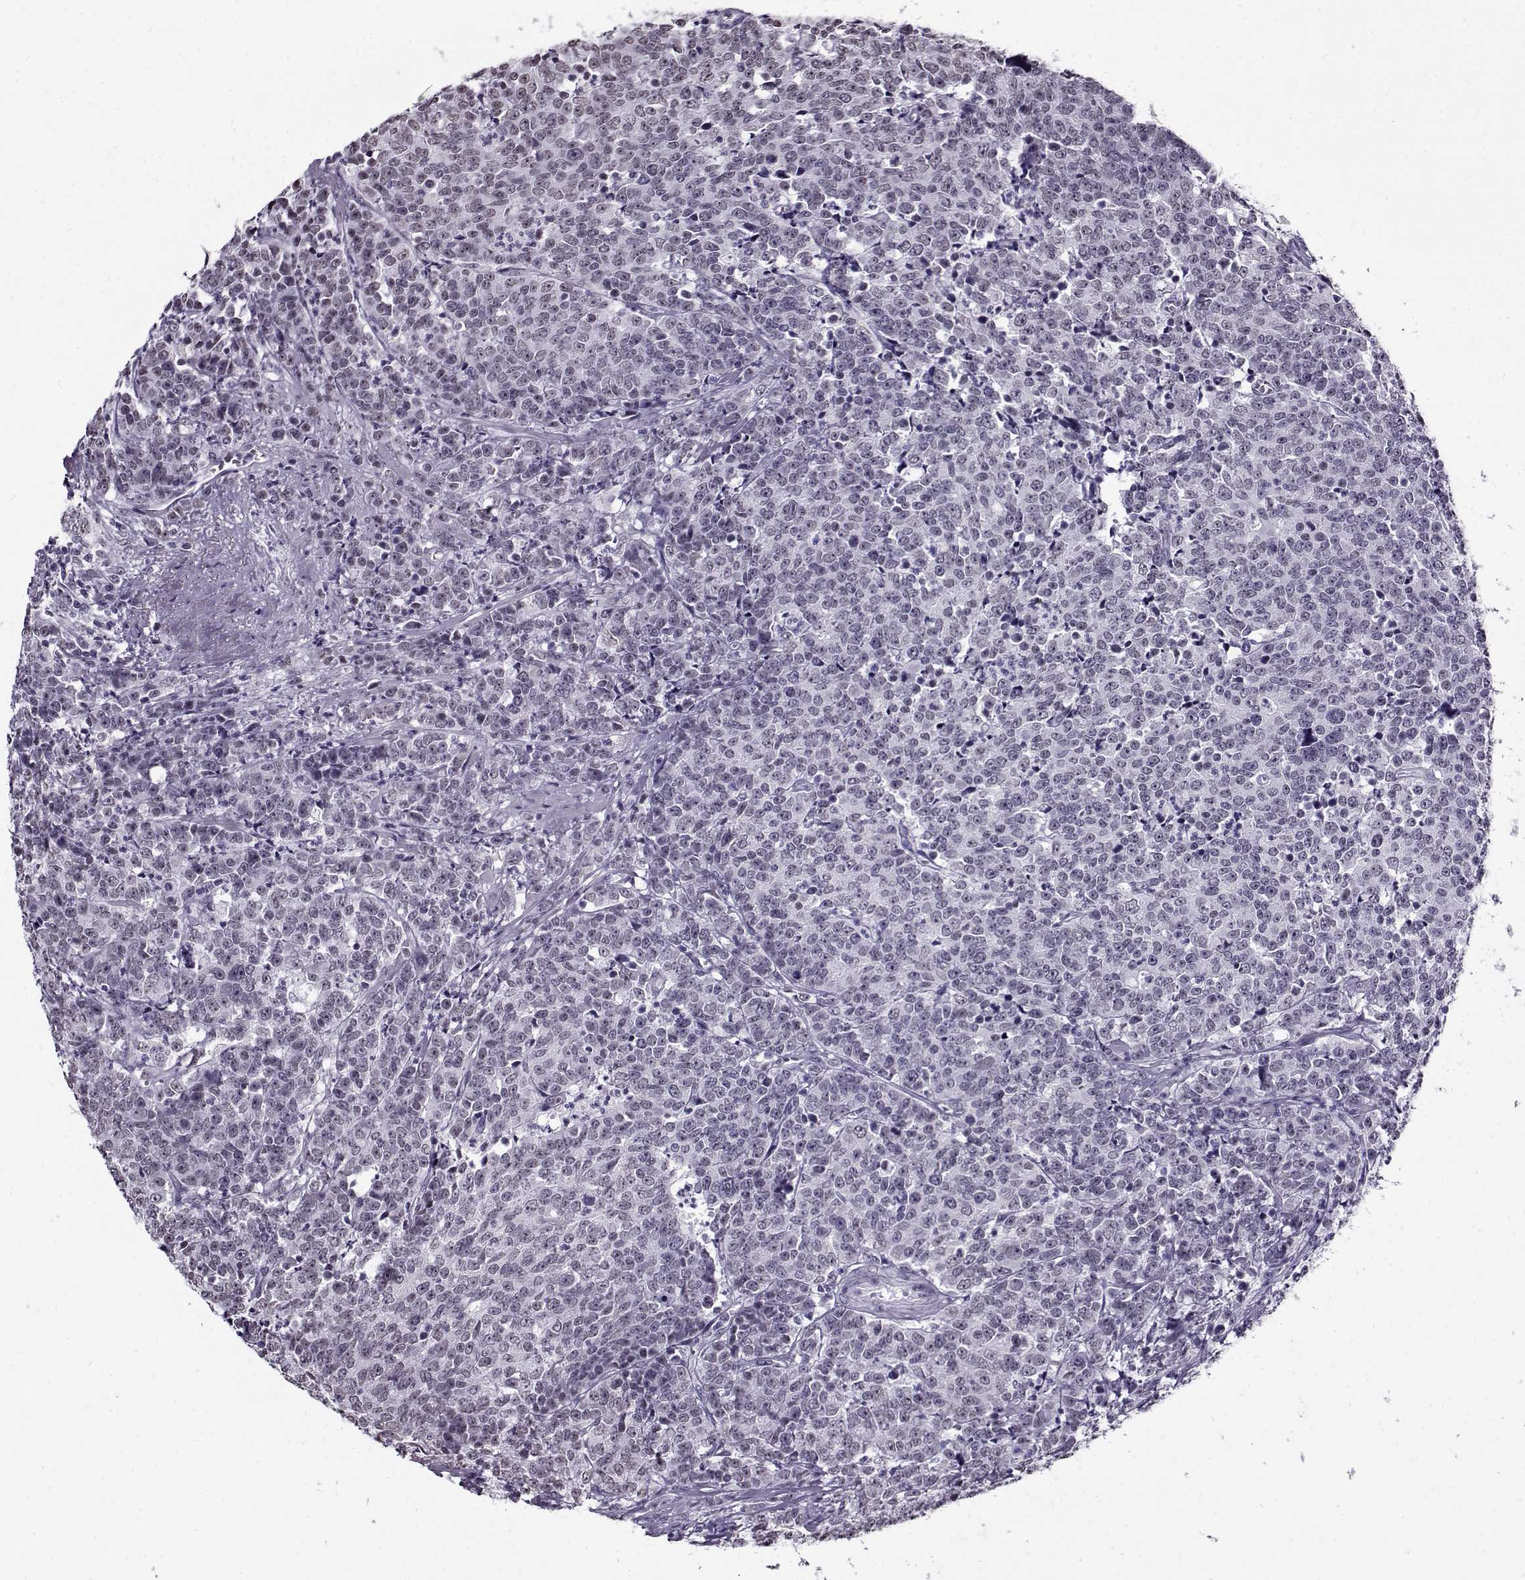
{"staining": {"intensity": "negative", "quantity": "none", "location": "none"}, "tissue": "prostate cancer", "cell_type": "Tumor cells", "image_type": "cancer", "snomed": [{"axis": "morphology", "description": "Adenocarcinoma, NOS"}, {"axis": "topography", "description": "Prostate"}], "caption": "Image shows no protein expression in tumor cells of adenocarcinoma (prostate) tissue. (DAB immunohistochemistry (IHC) visualized using brightfield microscopy, high magnification).", "gene": "PRMT8", "patient": {"sex": "male", "age": 67}}